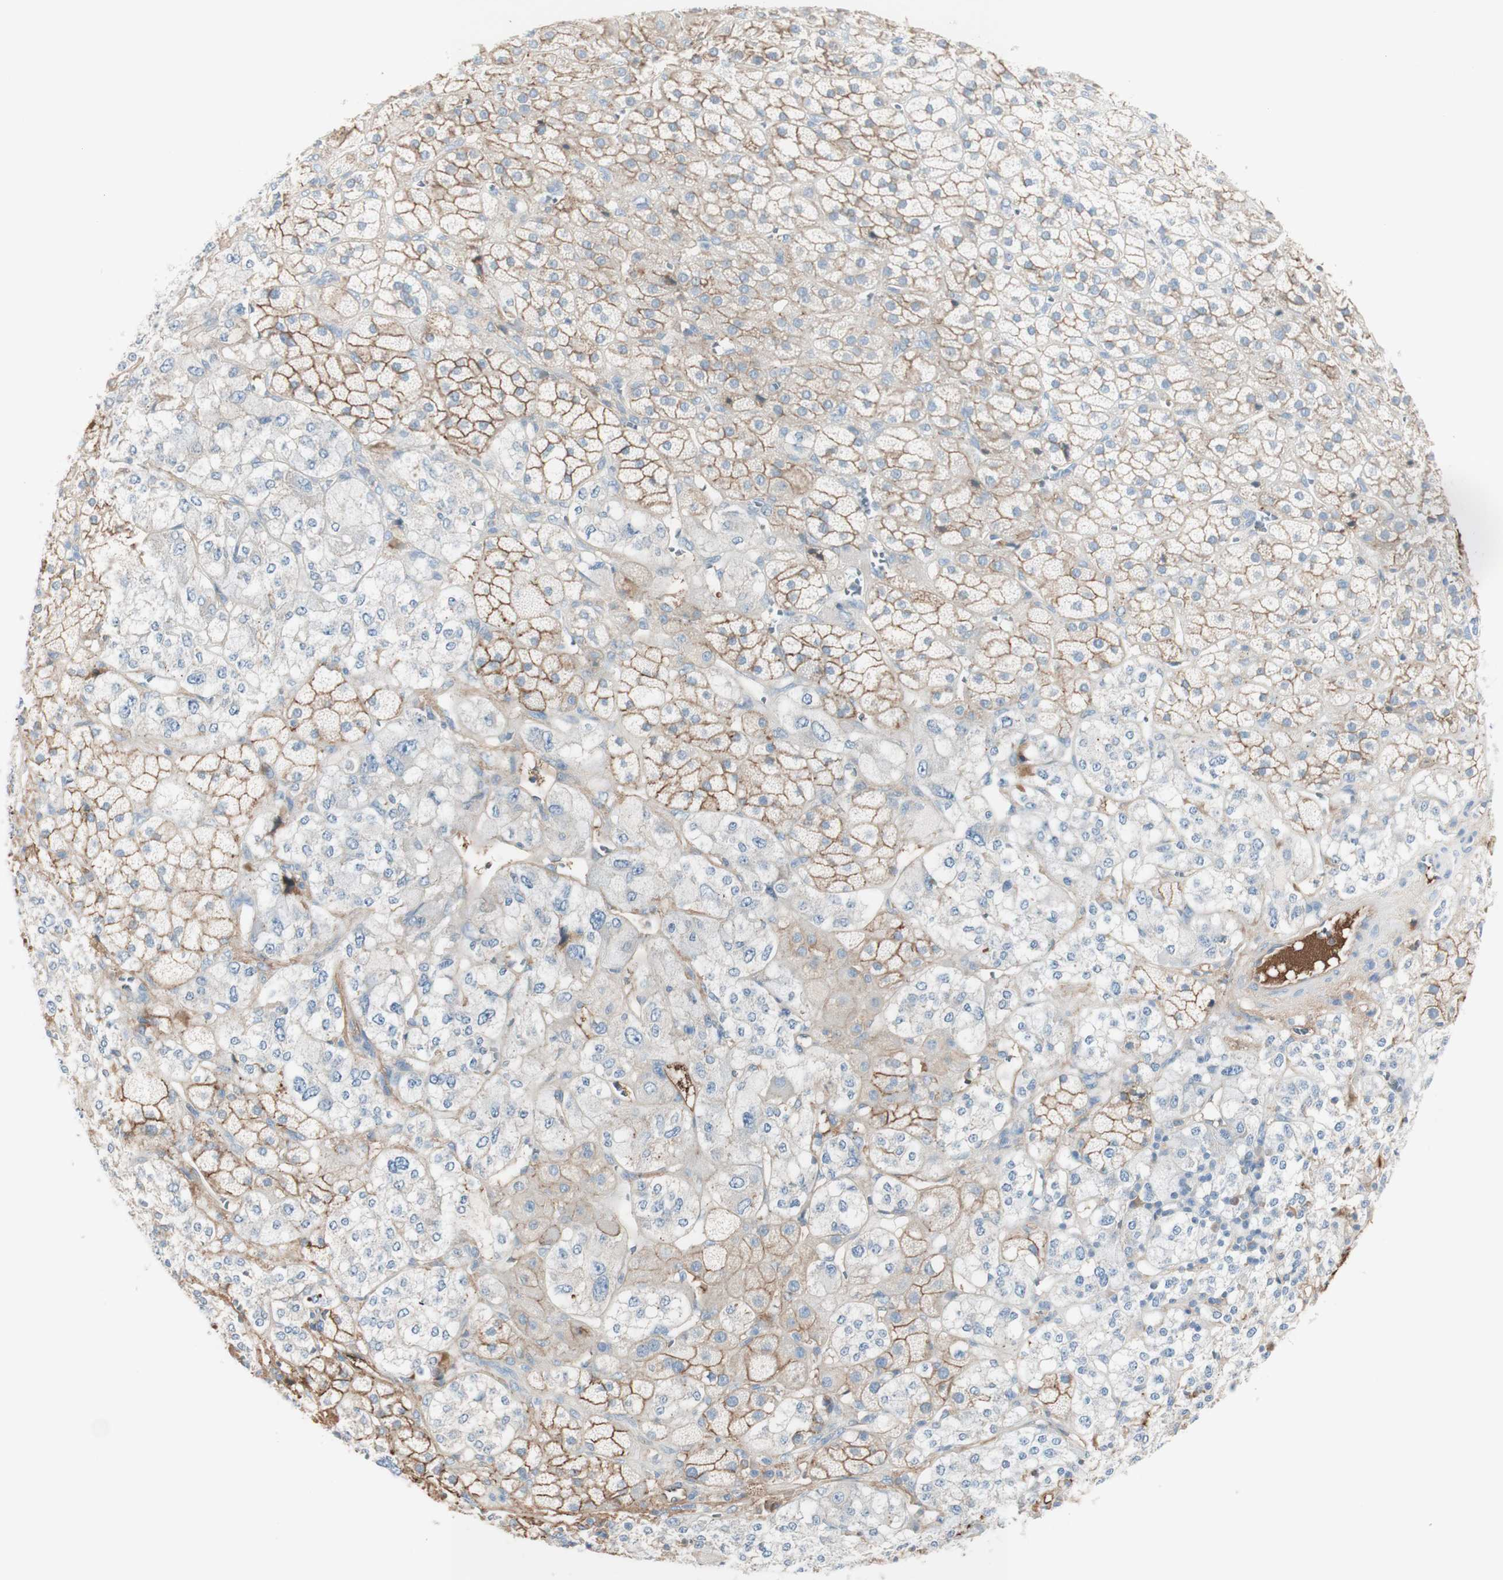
{"staining": {"intensity": "weak", "quantity": "25%-75%", "location": "cytoplasmic/membranous"}, "tissue": "adrenal gland", "cell_type": "Glandular cells", "image_type": "normal", "snomed": [{"axis": "morphology", "description": "Normal tissue, NOS"}, {"axis": "topography", "description": "Adrenal gland"}], "caption": "This image shows normal adrenal gland stained with immunohistochemistry (IHC) to label a protein in brown. The cytoplasmic/membranous of glandular cells show weak positivity for the protein. Nuclei are counter-stained blue.", "gene": "KNG1", "patient": {"sex": "male", "age": 56}}